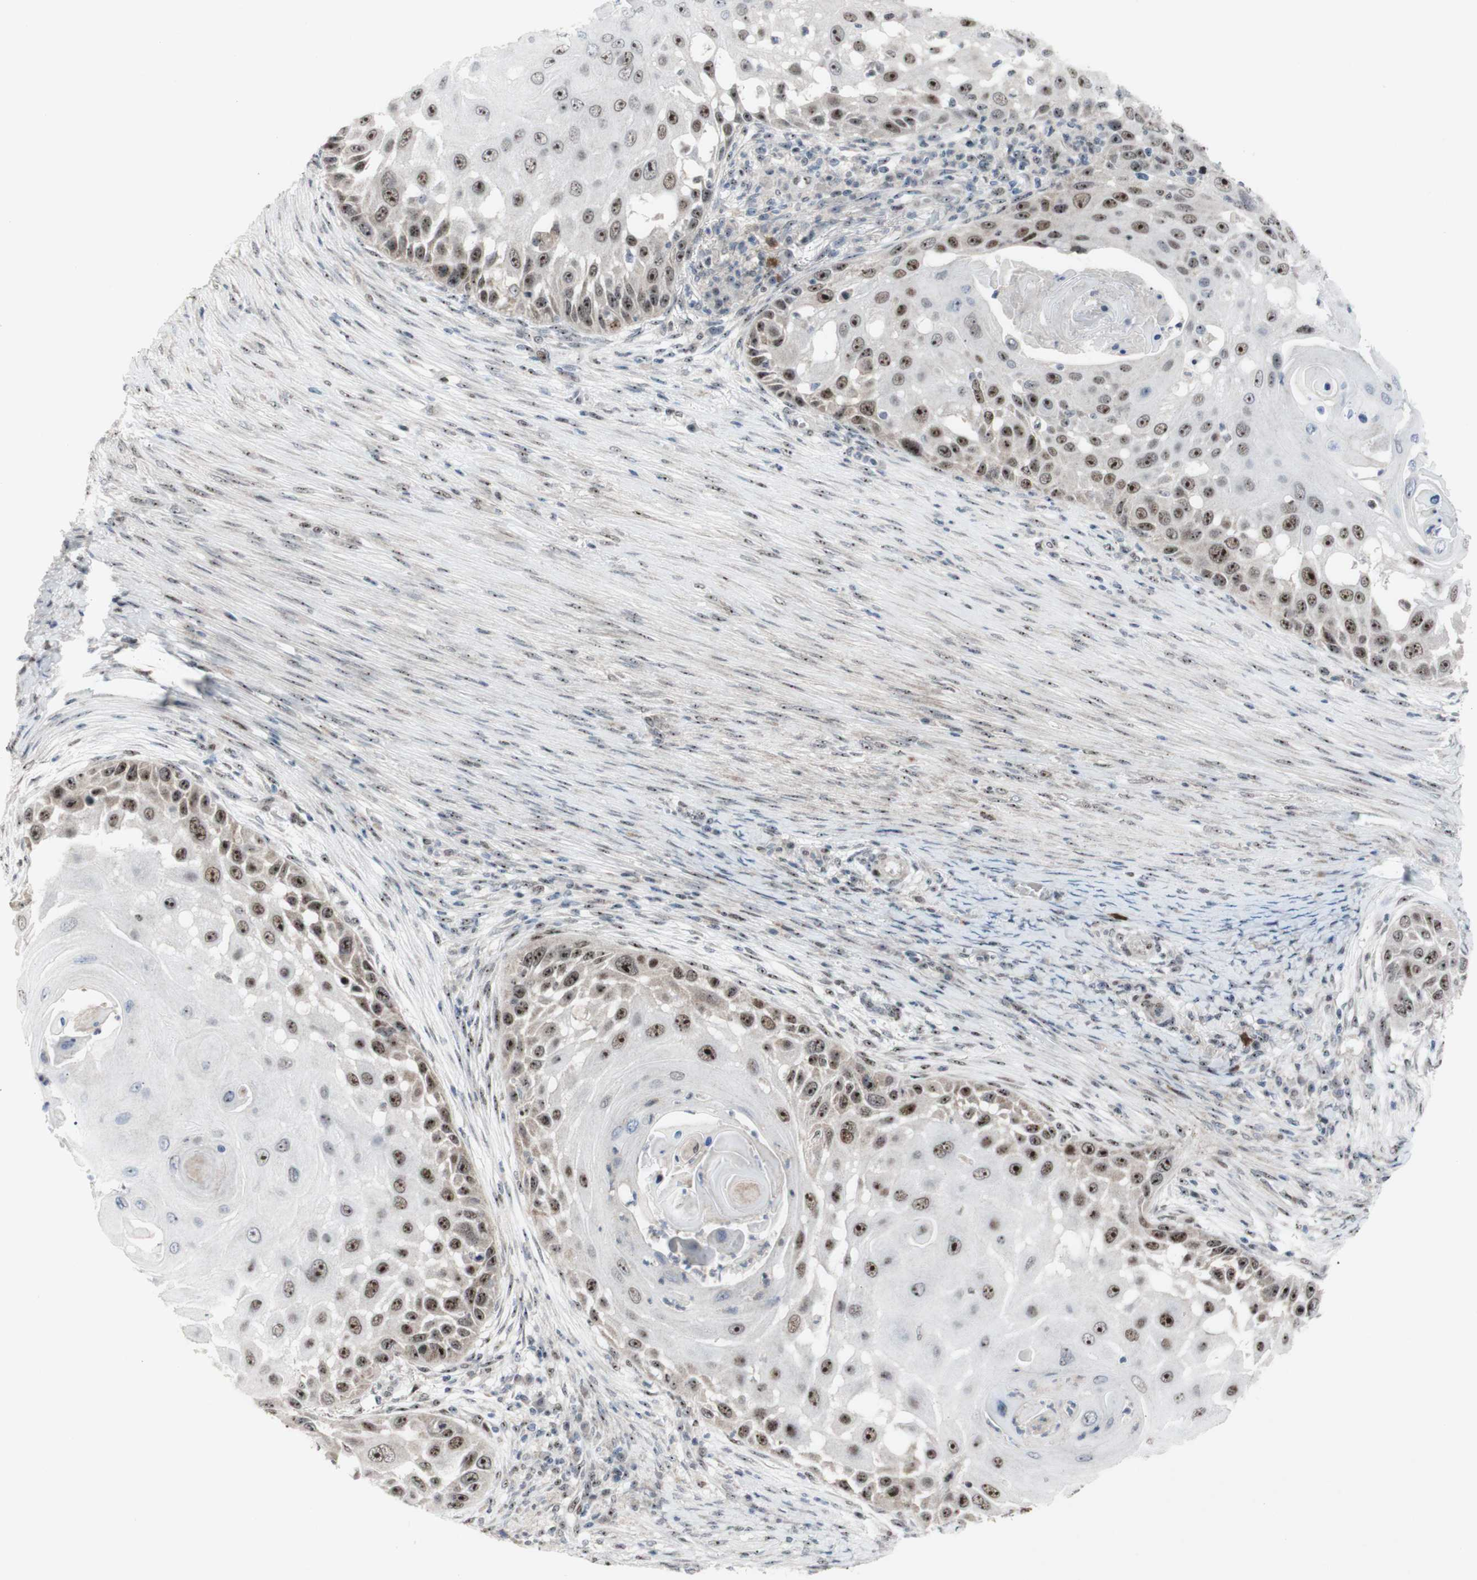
{"staining": {"intensity": "moderate", "quantity": ">75%", "location": "nuclear"}, "tissue": "skin cancer", "cell_type": "Tumor cells", "image_type": "cancer", "snomed": [{"axis": "morphology", "description": "Squamous cell carcinoma, NOS"}, {"axis": "topography", "description": "Skin"}], "caption": "Moderate nuclear protein staining is identified in about >75% of tumor cells in skin squamous cell carcinoma.", "gene": "POLR1A", "patient": {"sex": "female", "age": 44}}